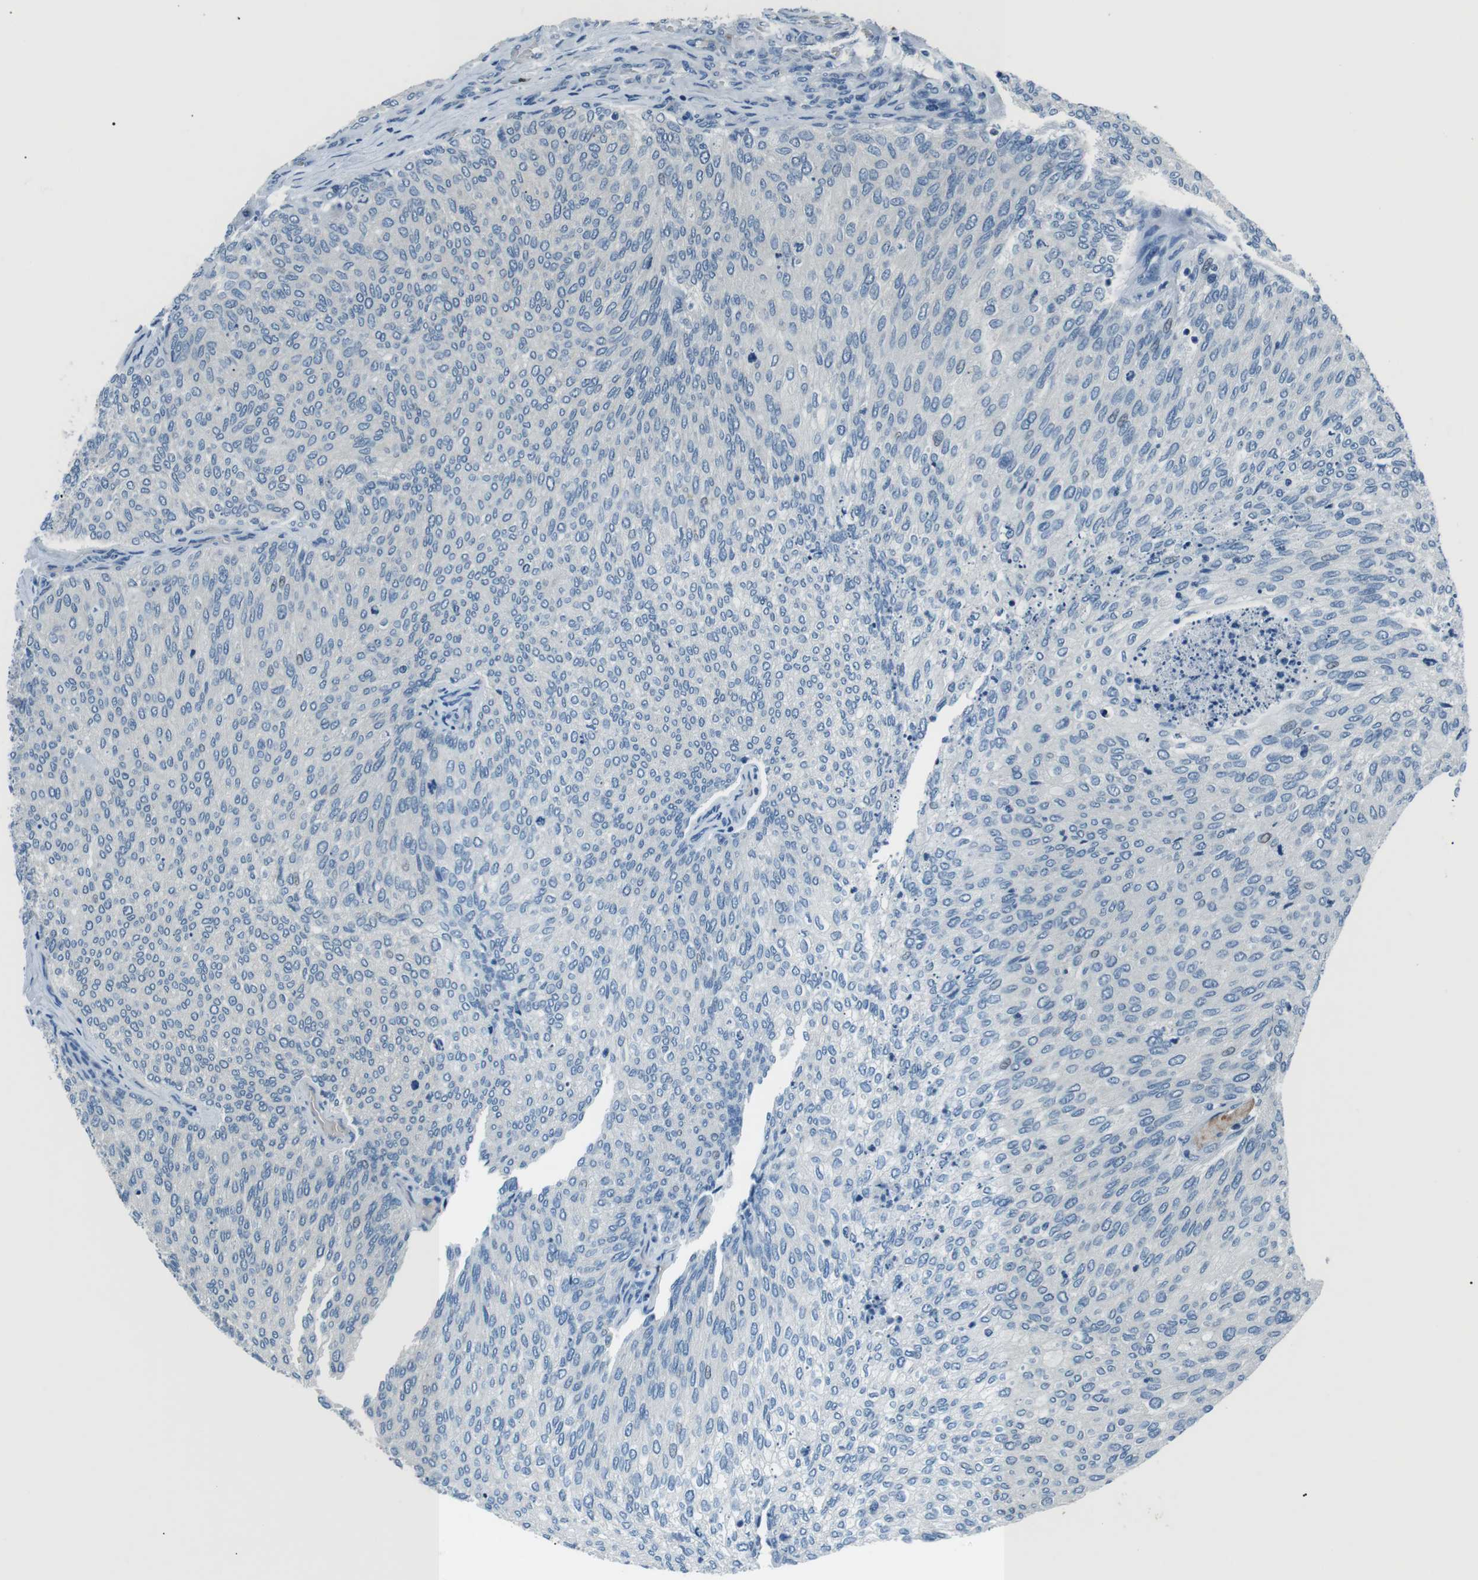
{"staining": {"intensity": "negative", "quantity": "none", "location": "none"}, "tissue": "urothelial cancer", "cell_type": "Tumor cells", "image_type": "cancer", "snomed": [{"axis": "morphology", "description": "Urothelial carcinoma, Low grade"}, {"axis": "topography", "description": "Urinary bladder"}], "caption": "Immunohistochemical staining of low-grade urothelial carcinoma reveals no significant expression in tumor cells.", "gene": "ST6GAL1", "patient": {"sex": "female", "age": 79}}